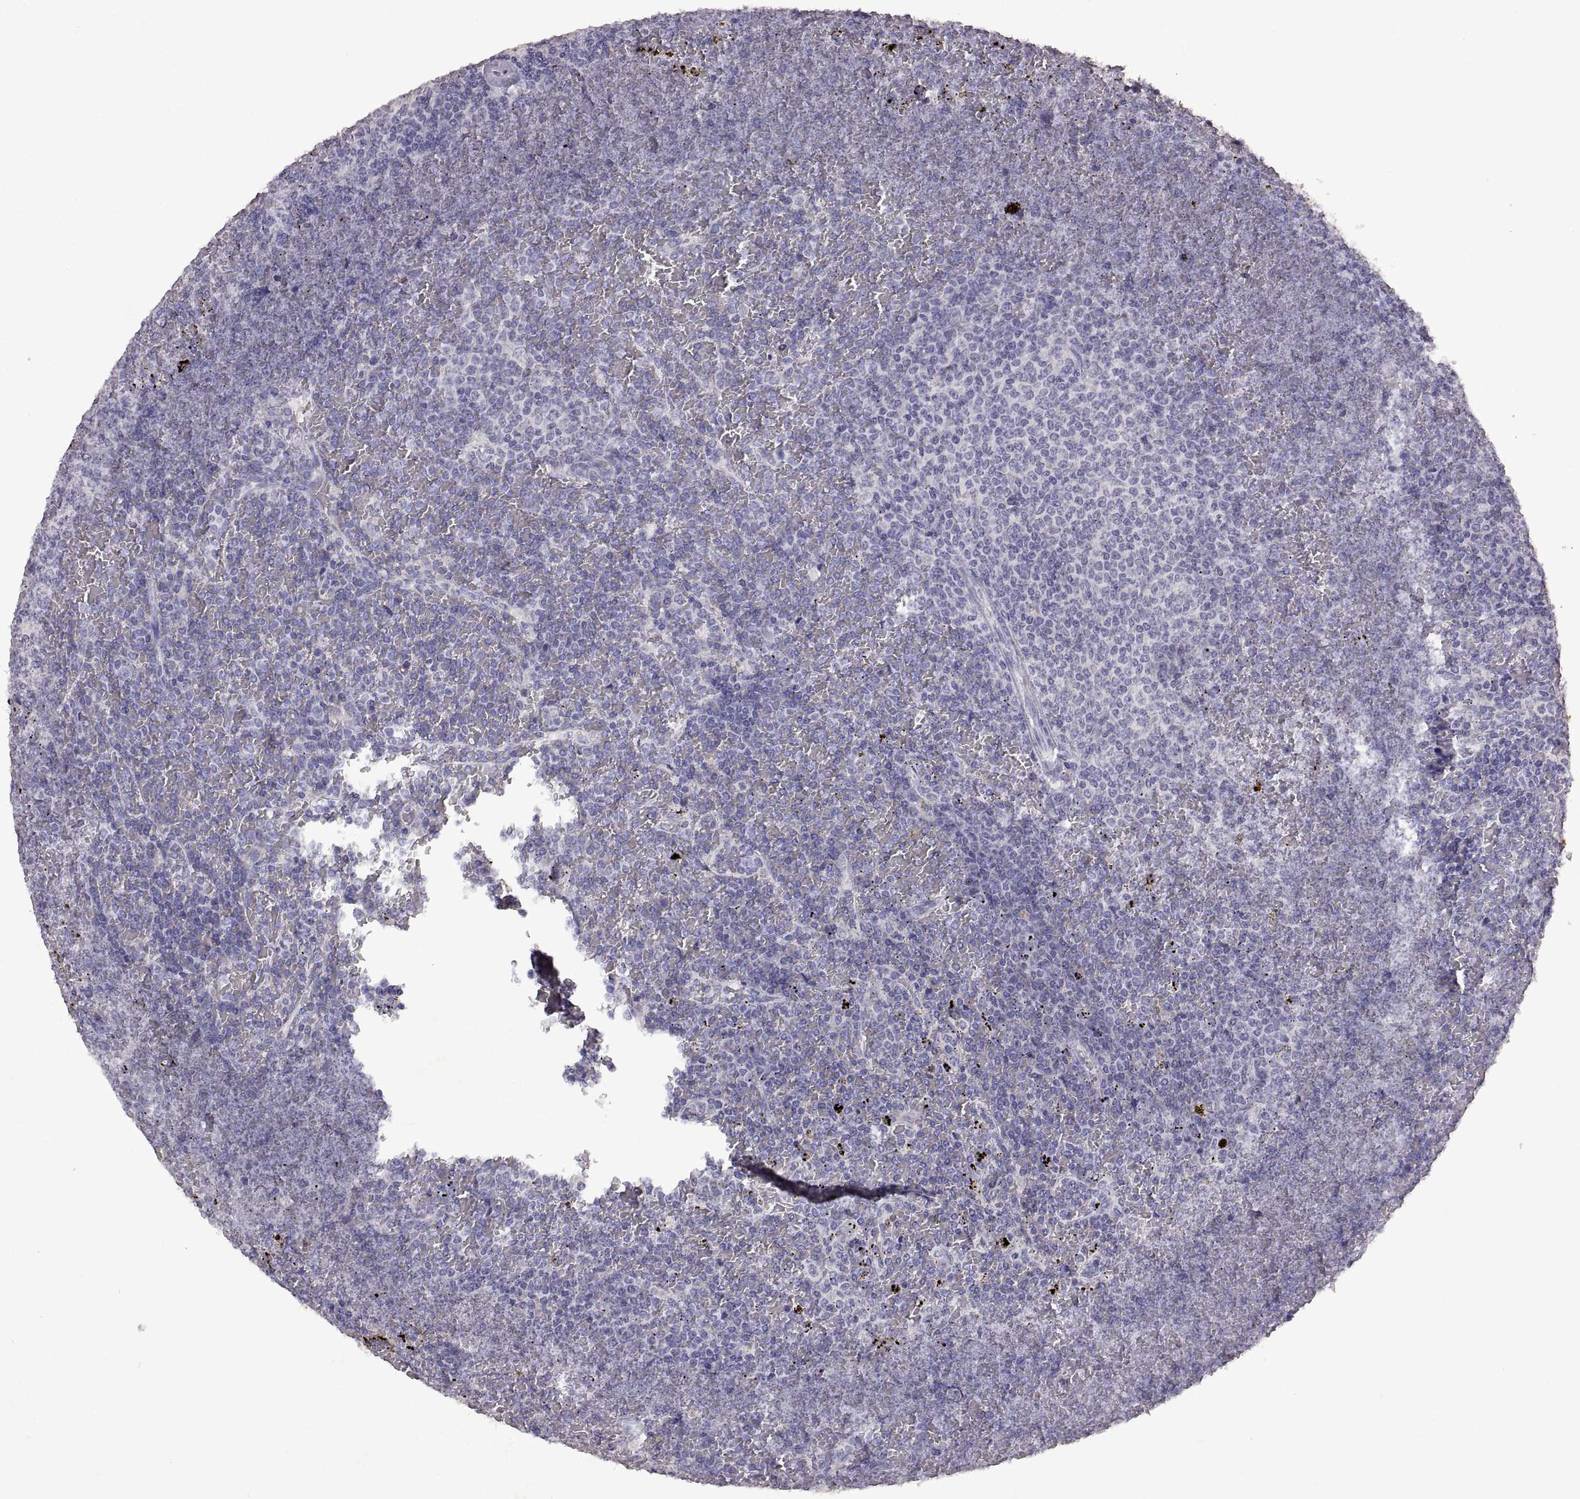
{"staining": {"intensity": "negative", "quantity": "none", "location": "none"}, "tissue": "lymphoma", "cell_type": "Tumor cells", "image_type": "cancer", "snomed": [{"axis": "morphology", "description": "Malignant lymphoma, non-Hodgkin's type, Low grade"}, {"axis": "topography", "description": "Spleen"}], "caption": "The histopathology image demonstrates no significant positivity in tumor cells of malignant lymphoma, non-Hodgkin's type (low-grade). (DAB IHC with hematoxylin counter stain).", "gene": "DEFB136", "patient": {"sex": "female", "age": 77}}